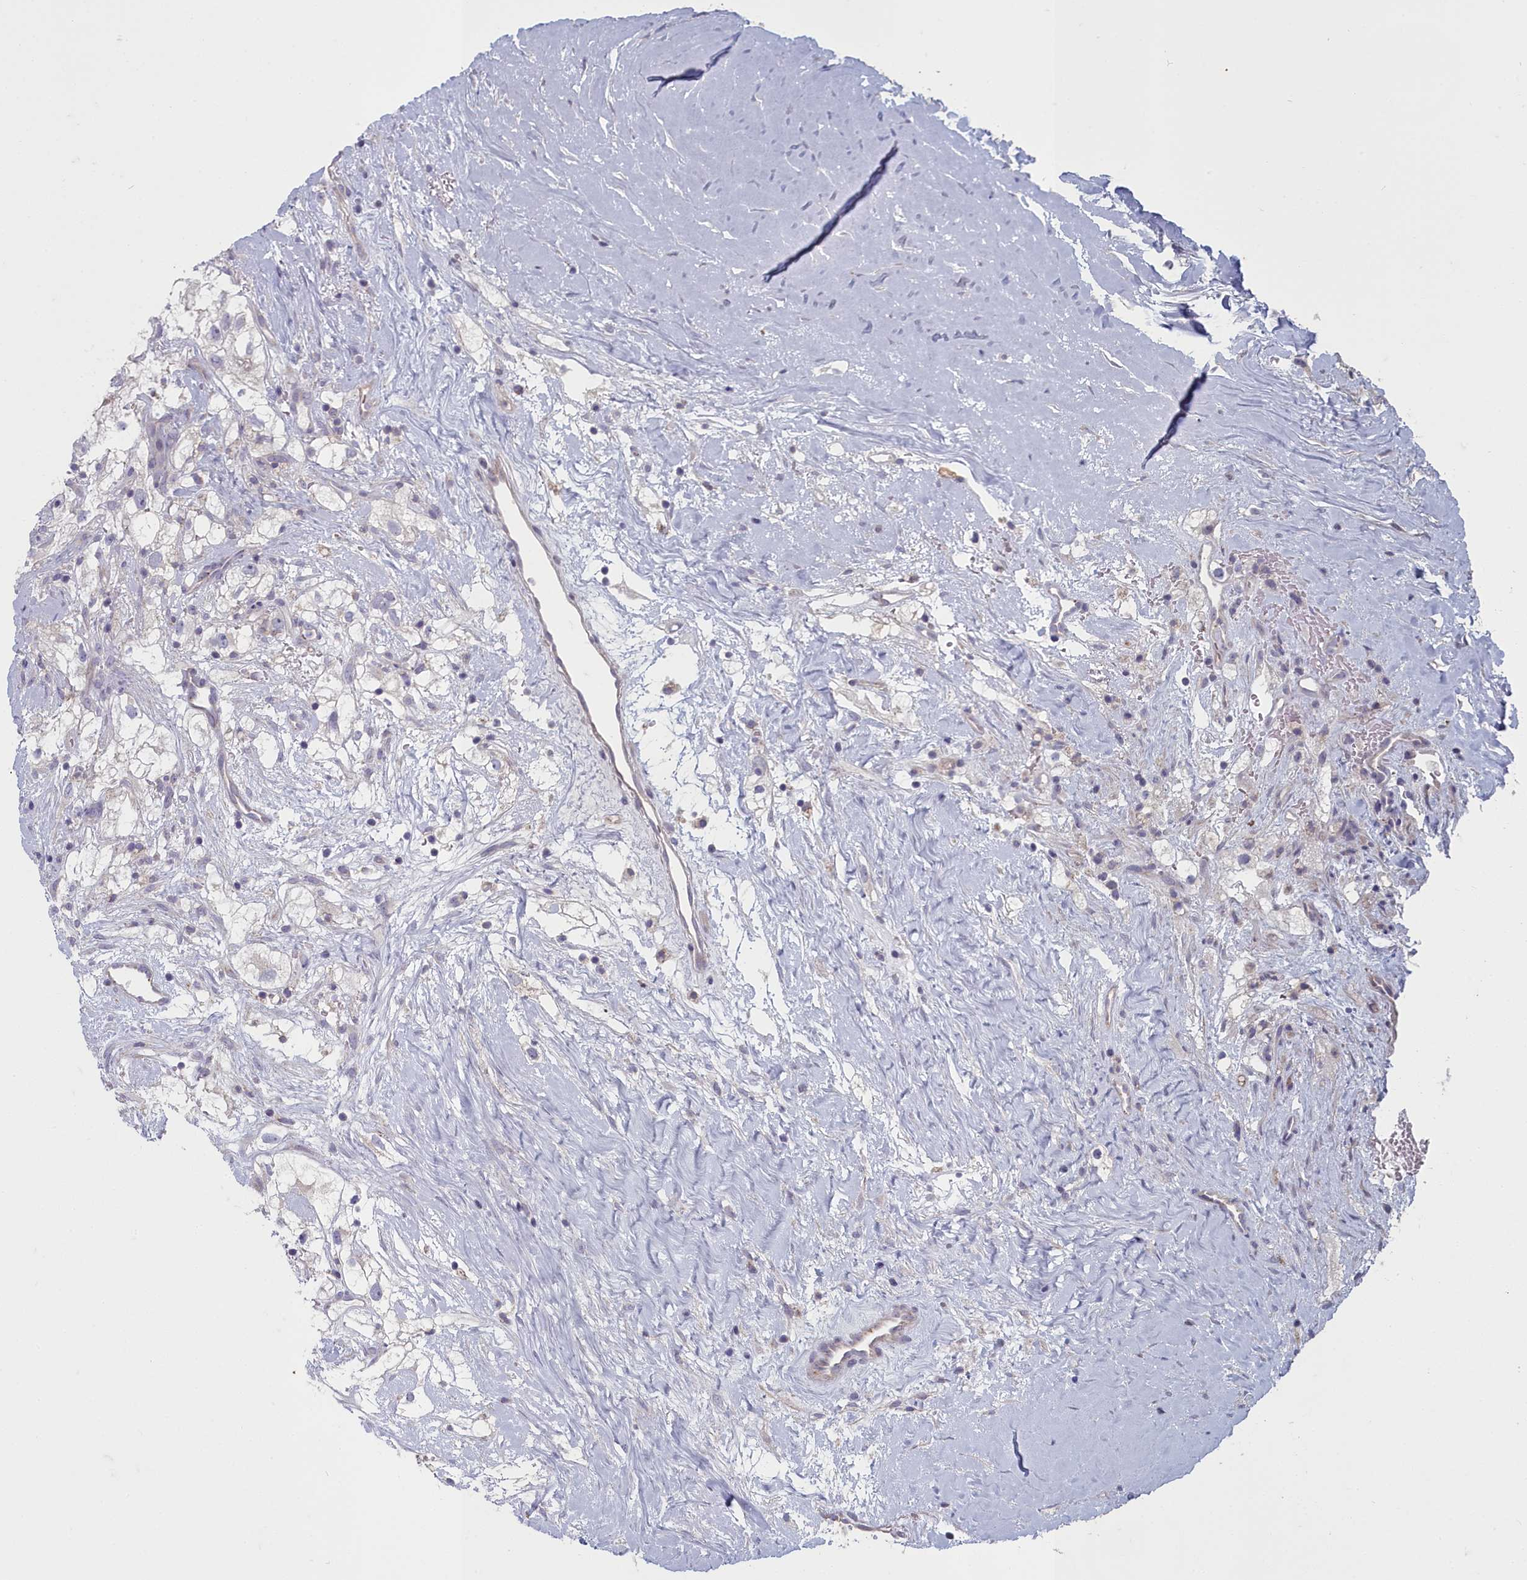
{"staining": {"intensity": "negative", "quantity": "none", "location": "none"}, "tissue": "renal cancer", "cell_type": "Tumor cells", "image_type": "cancer", "snomed": [{"axis": "morphology", "description": "Adenocarcinoma, NOS"}, {"axis": "topography", "description": "Kidney"}], "caption": "An IHC micrograph of adenocarcinoma (renal) is shown. There is no staining in tumor cells of adenocarcinoma (renal).", "gene": "INSYN2A", "patient": {"sex": "male", "age": 59}}